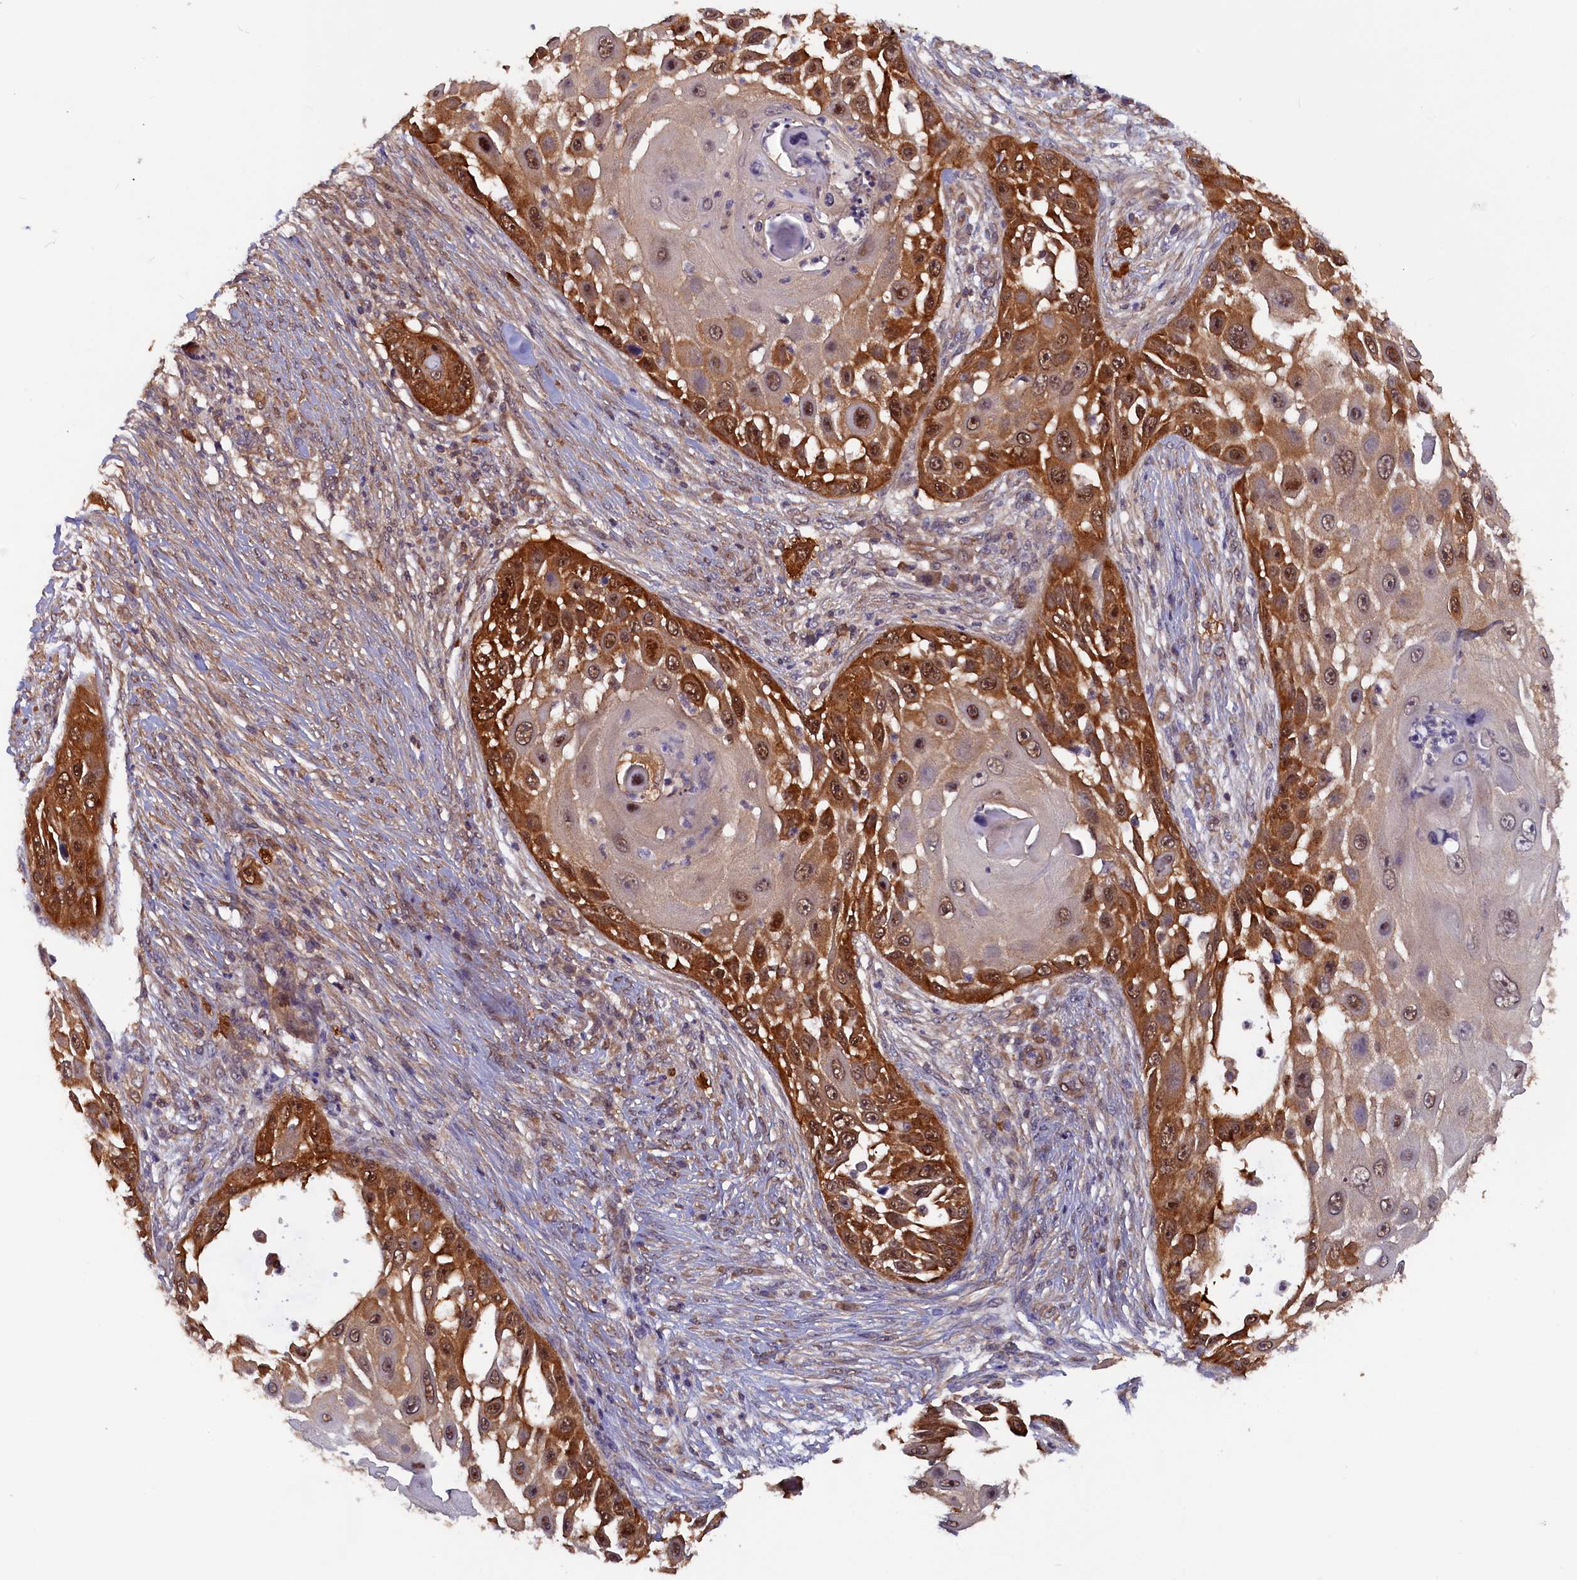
{"staining": {"intensity": "moderate", "quantity": ">75%", "location": "cytoplasmic/membranous,nuclear"}, "tissue": "skin cancer", "cell_type": "Tumor cells", "image_type": "cancer", "snomed": [{"axis": "morphology", "description": "Squamous cell carcinoma, NOS"}, {"axis": "topography", "description": "Skin"}], "caption": "Tumor cells show moderate cytoplasmic/membranous and nuclear staining in approximately >75% of cells in skin cancer.", "gene": "JPT2", "patient": {"sex": "female", "age": 44}}